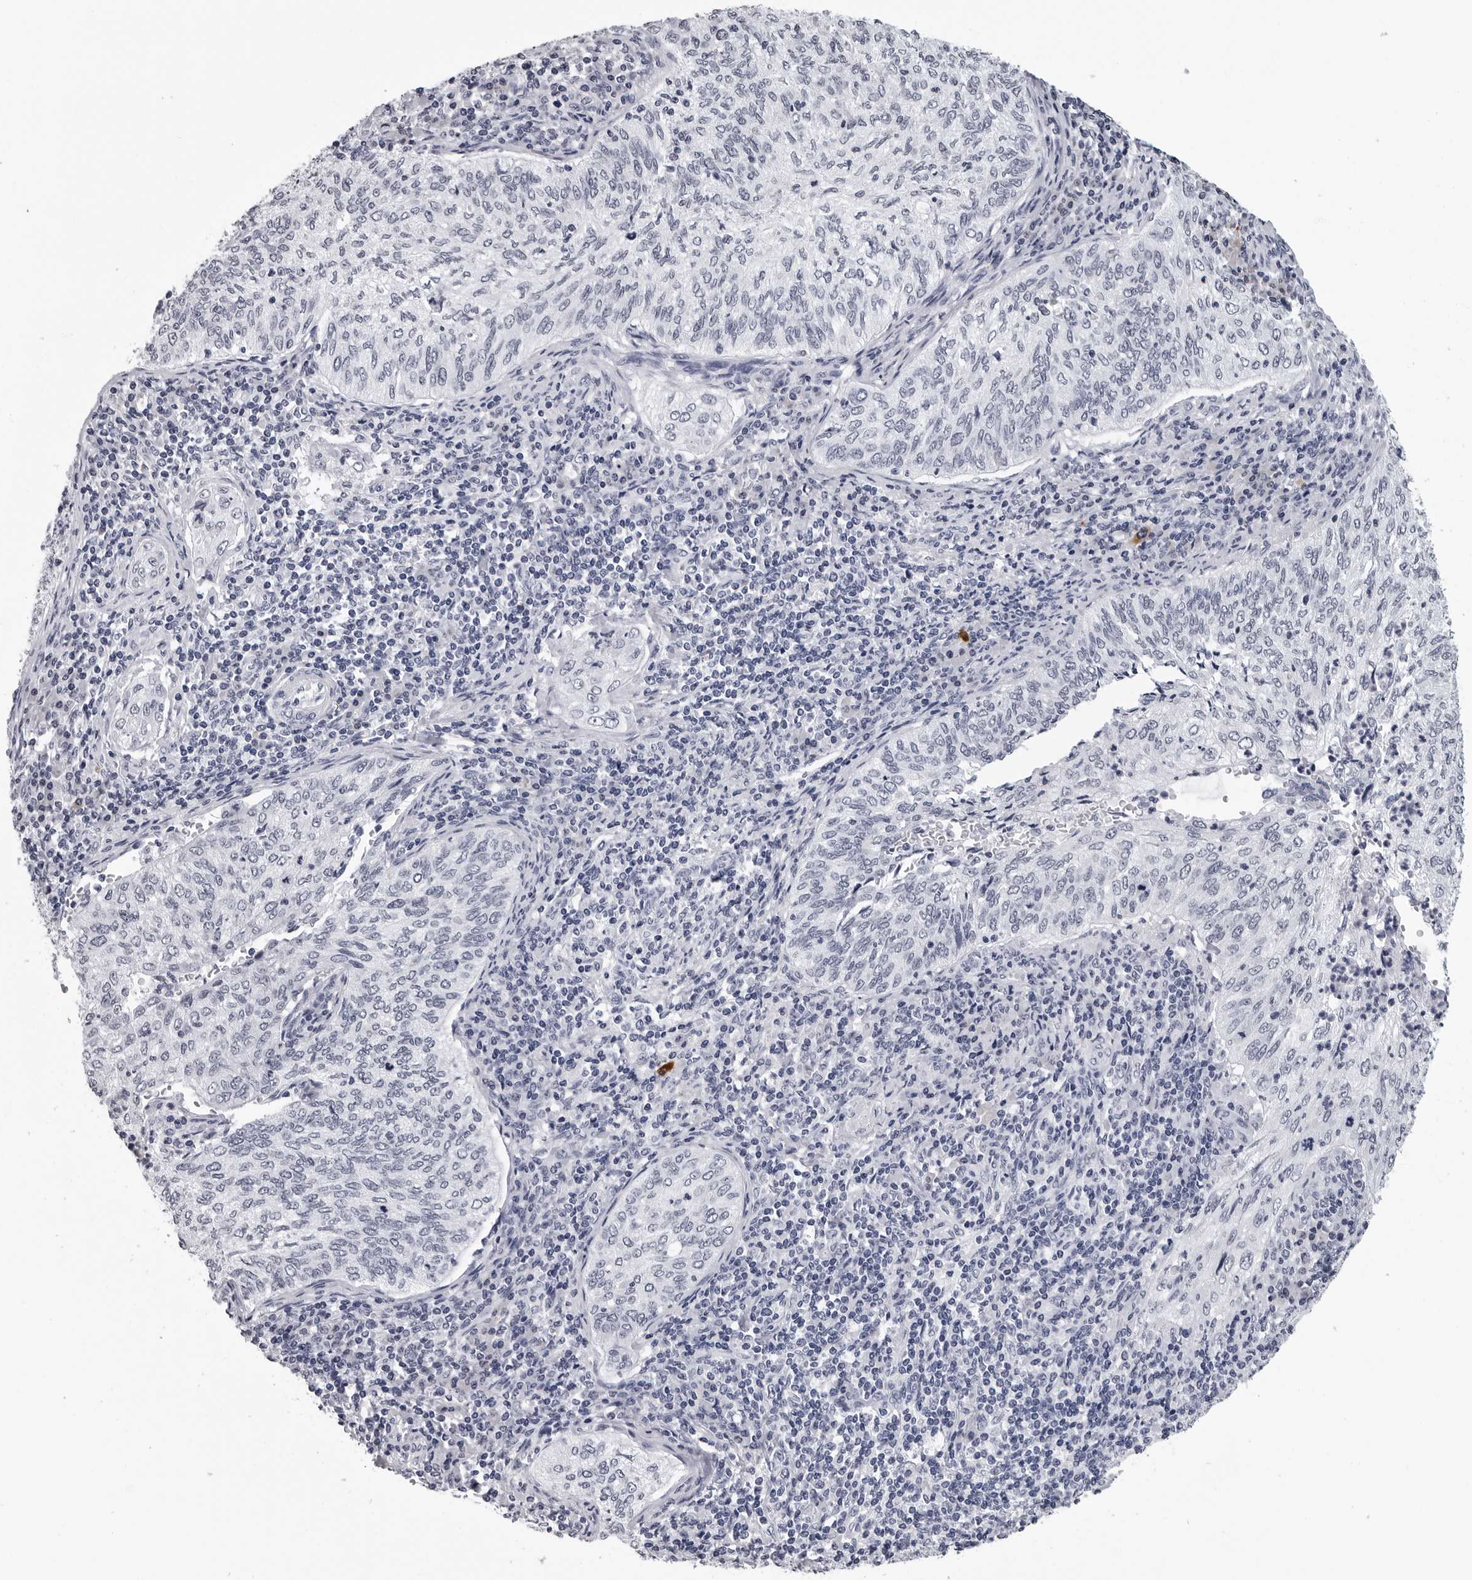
{"staining": {"intensity": "negative", "quantity": "none", "location": "none"}, "tissue": "cervical cancer", "cell_type": "Tumor cells", "image_type": "cancer", "snomed": [{"axis": "morphology", "description": "Squamous cell carcinoma, NOS"}, {"axis": "topography", "description": "Cervix"}], "caption": "IHC of cervical squamous cell carcinoma shows no expression in tumor cells.", "gene": "GNL2", "patient": {"sex": "female", "age": 30}}